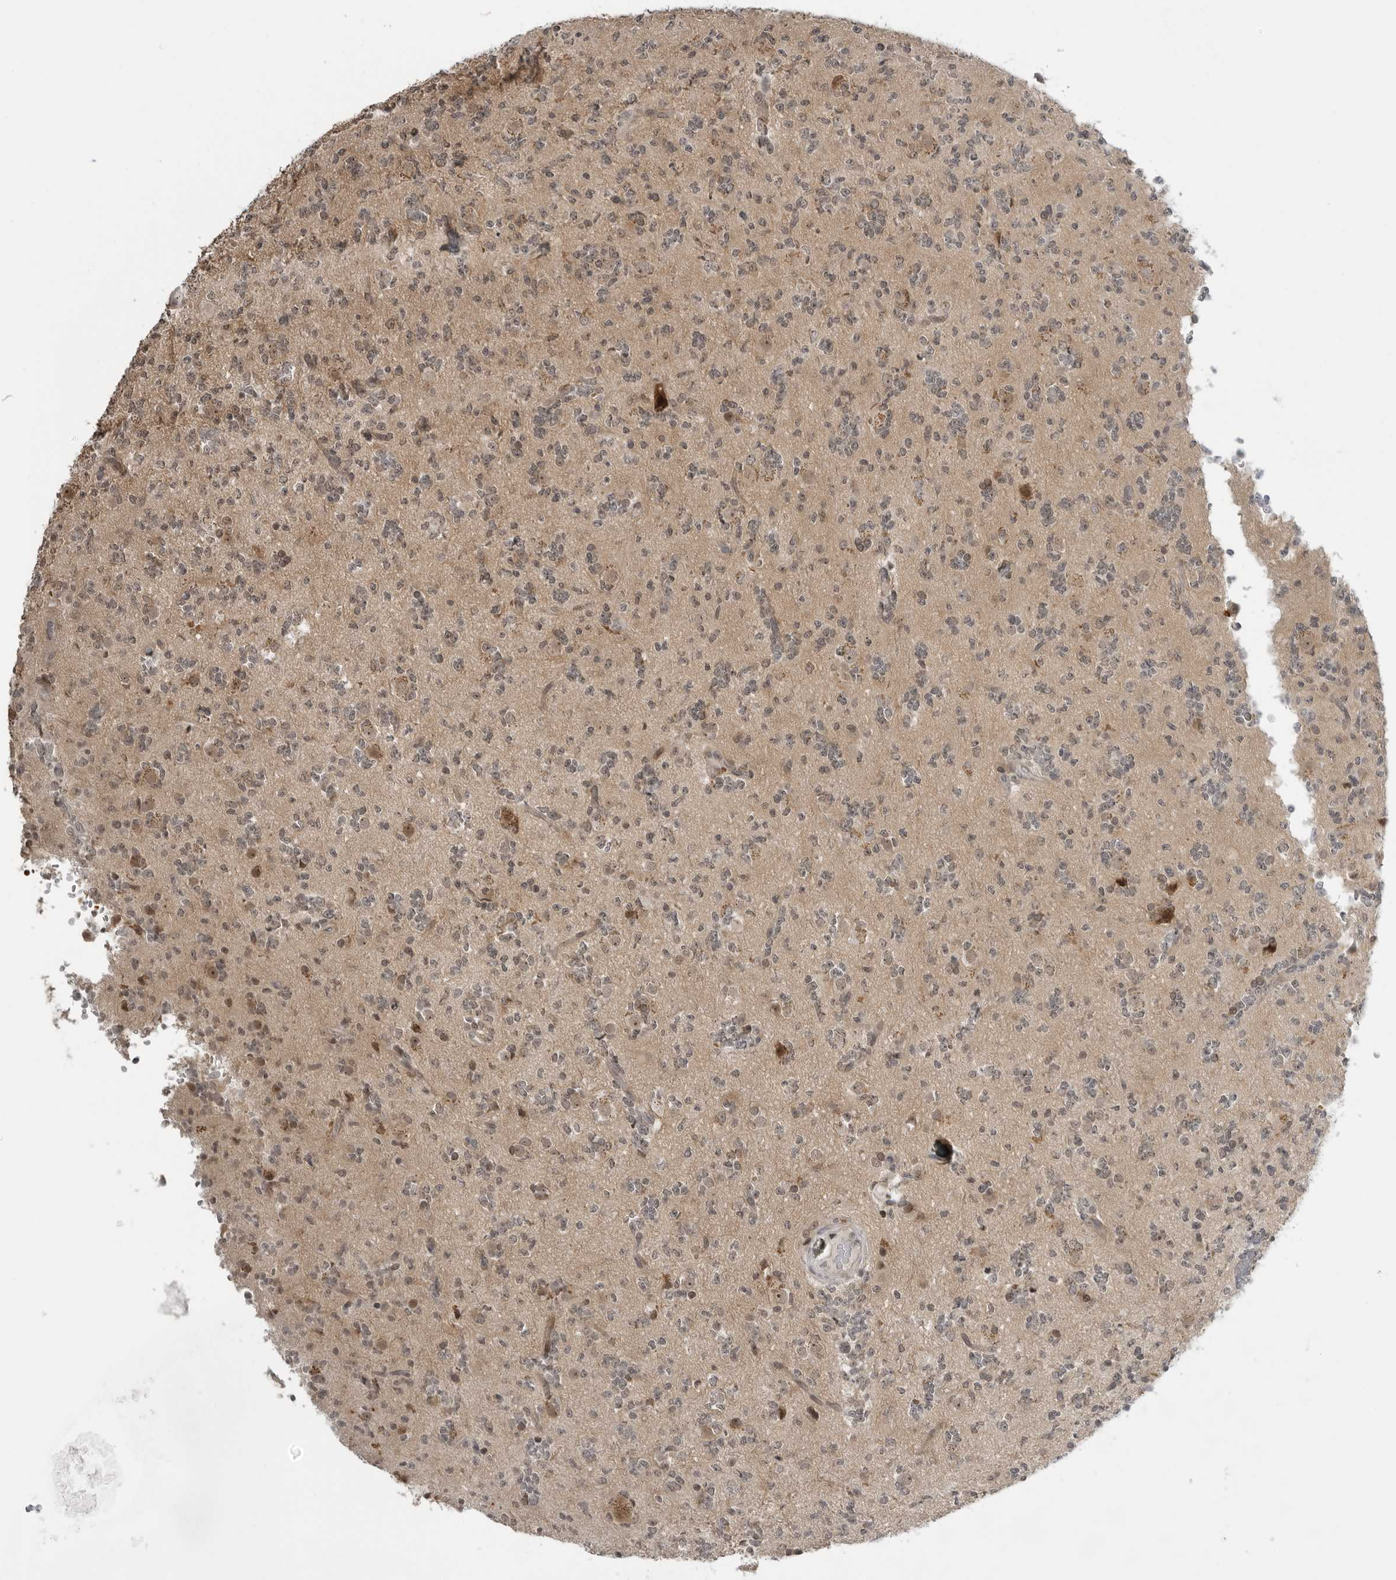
{"staining": {"intensity": "weak", "quantity": "<25%", "location": "cytoplasmic/membranous"}, "tissue": "glioma", "cell_type": "Tumor cells", "image_type": "cancer", "snomed": [{"axis": "morphology", "description": "Glioma, malignant, High grade"}, {"axis": "topography", "description": "Brain"}], "caption": "IHC histopathology image of human glioma stained for a protein (brown), which exhibits no staining in tumor cells. The staining was performed using DAB to visualize the protein expression in brown, while the nuclei were stained in blue with hematoxylin (Magnification: 20x).", "gene": "SUGCT", "patient": {"sex": "female", "age": 62}}